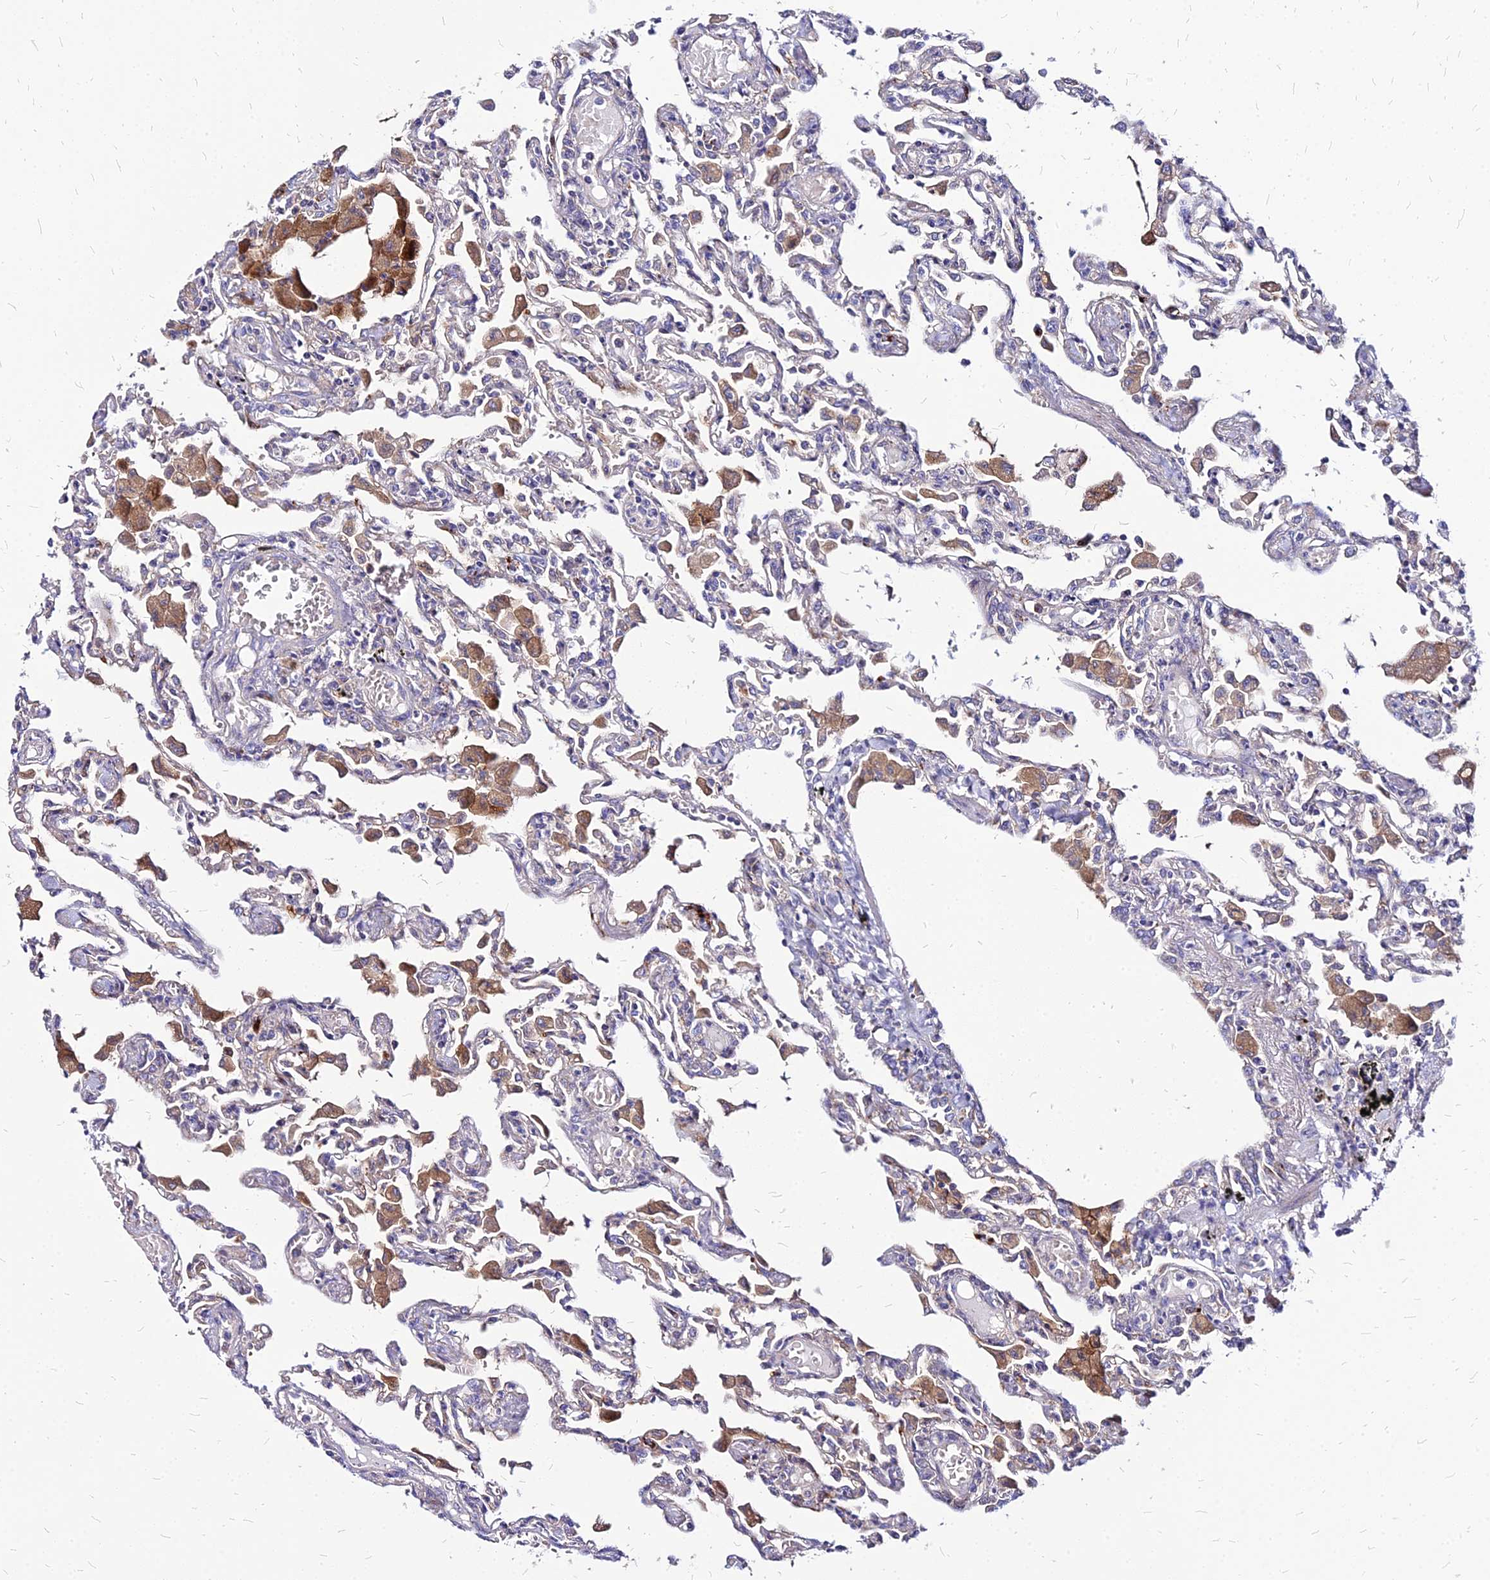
{"staining": {"intensity": "moderate", "quantity": "<25%", "location": "cytoplasmic/membranous"}, "tissue": "lung", "cell_type": "Alveolar cells", "image_type": "normal", "snomed": [{"axis": "morphology", "description": "Normal tissue, NOS"}, {"axis": "topography", "description": "Bronchus"}, {"axis": "topography", "description": "Lung"}], "caption": "Immunohistochemistry (DAB) staining of unremarkable lung demonstrates moderate cytoplasmic/membranous protein expression in about <25% of alveolar cells.", "gene": "COMMD10", "patient": {"sex": "female", "age": 49}}